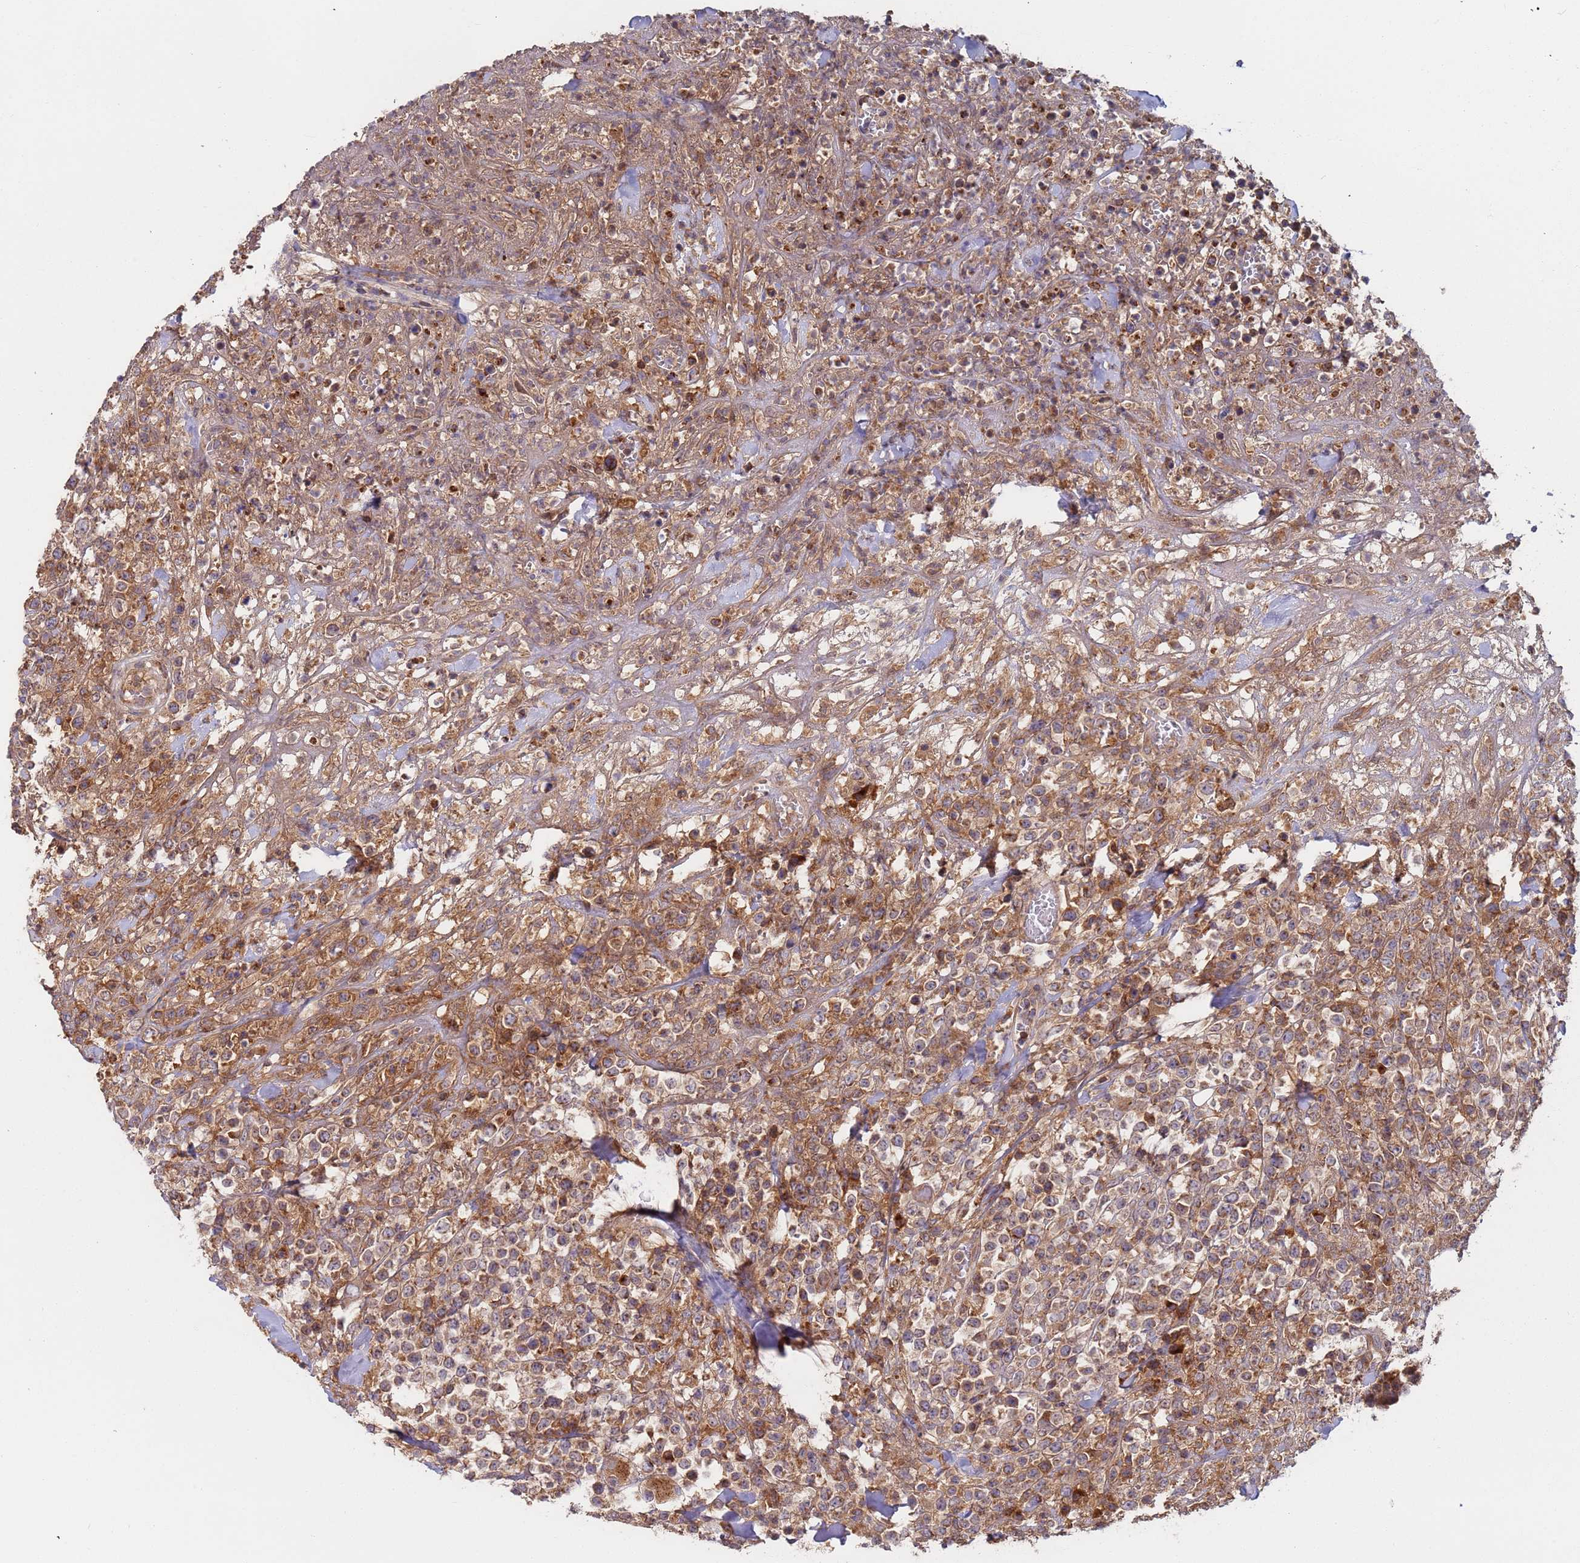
{"staining": {"intensity": "moderate", "quantity": ">75%", "location": "cytoplasmic/membranous"}, "tissue": "lymphoma", "cell_type": "Tumor cells", "image_type": "cancer", "snomed": [{"axis": "morphology", "description": "Malignant lymphoma, non-Hodgkin's type, High grade"}, {"axis": "topography", "description": "Colon"}], "caption": "Moderate cytoplasmic/membranous staining is present in approximately >75% of tumor cells in lymphoma. Immunohistochemistry stains the protein of interest in brown and the nuclei are stained blue.", "gene": "OR5A2", "patient": {"sex": "female", "age": 53}}